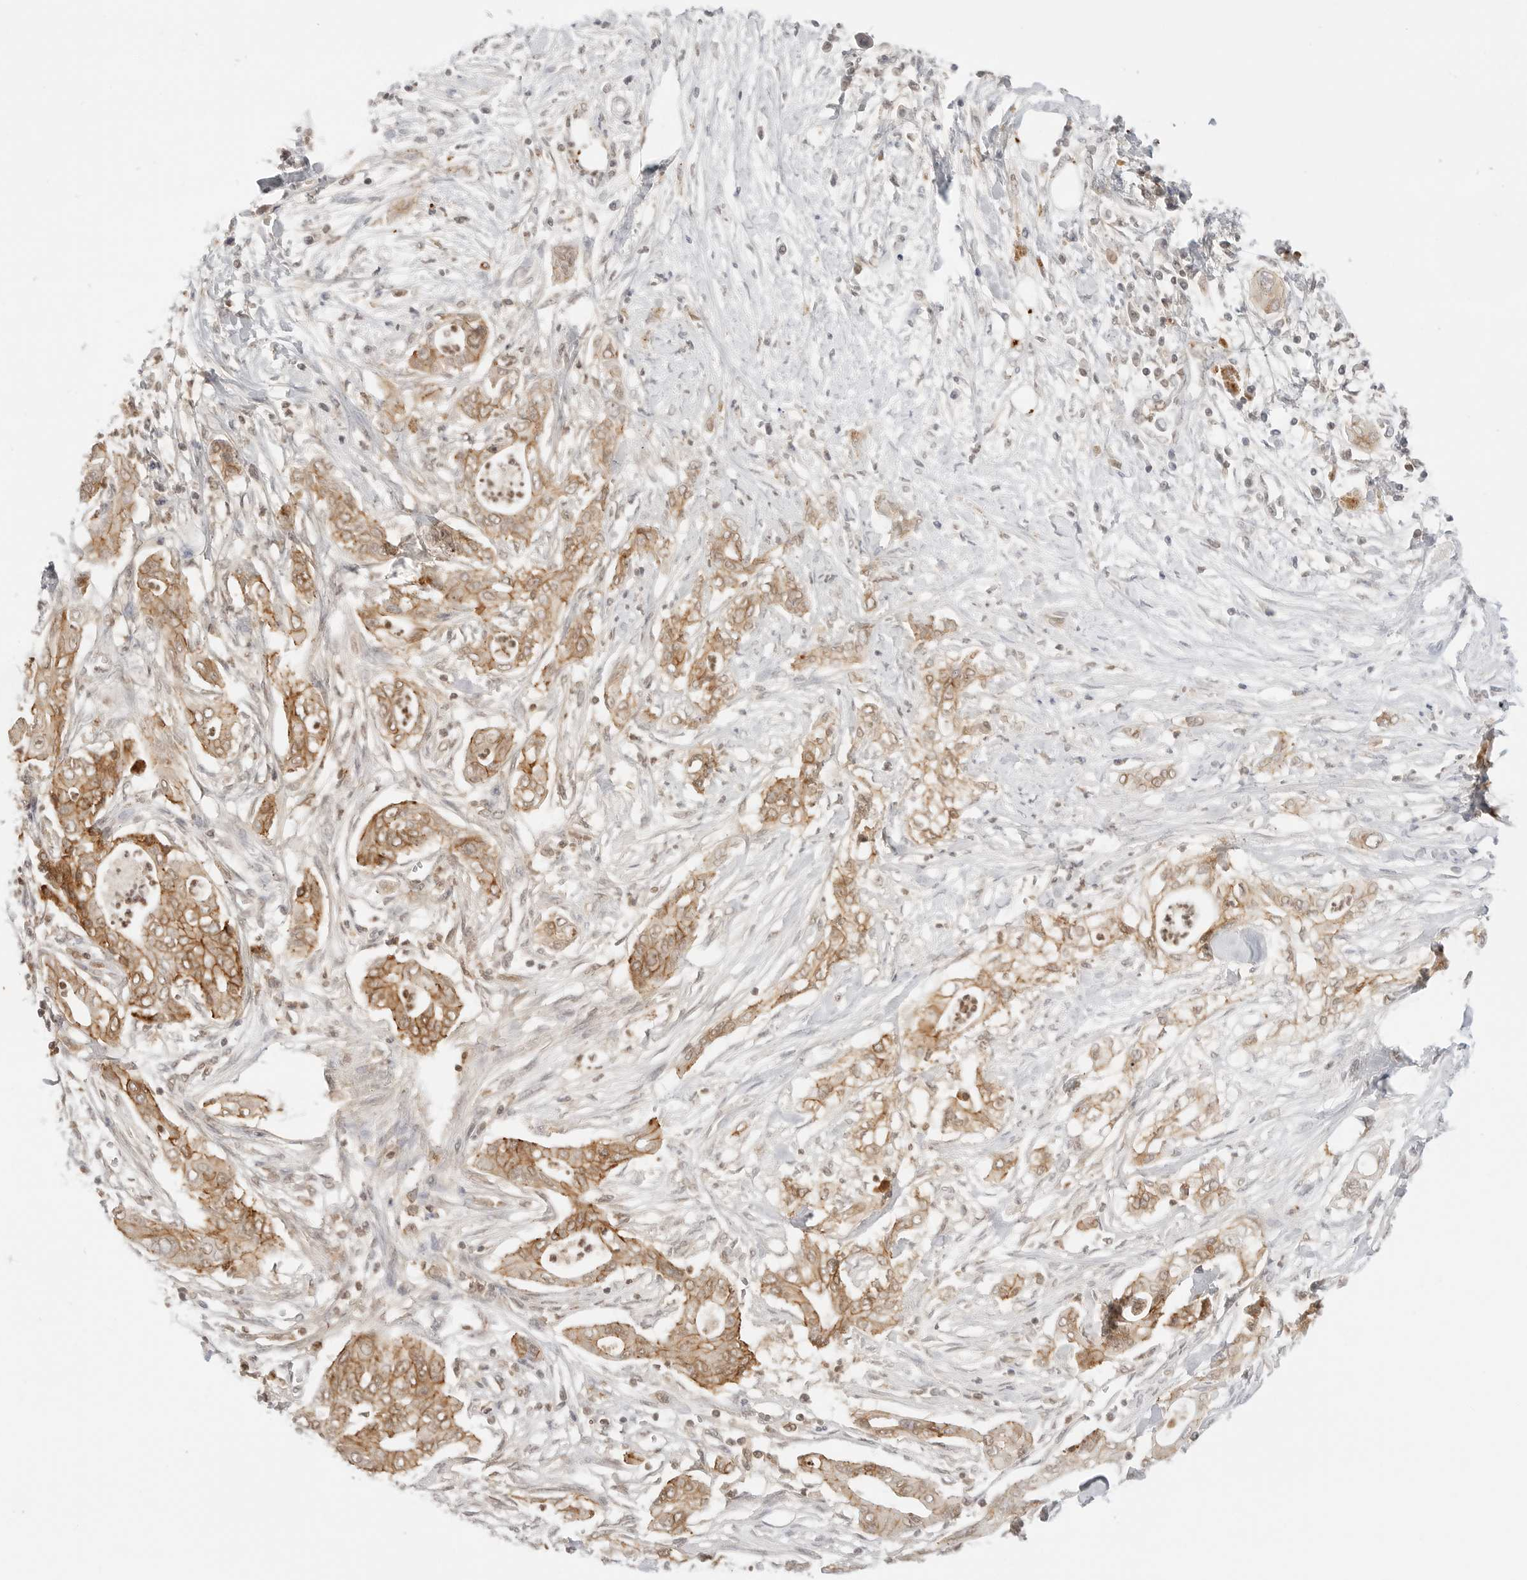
{"staining": {"intensity": "moderate", "quantity": ">75%", "location": "cytoplasmic/membranous"}, "tissue": "pancreatic cancer", "cell_type": "Tumor cells", "image_type": "cancer", "snomed": [{"axis": "morphology", "description": "Adenocarcinoma, NOS"}, {"axis": "topography", "description": "Pancreas"}], "caption": "An immunohistochemistry (IHC) micrograph of neoplastic tissue is shown. Protein staining in brown highlights moderate cytoplasmic/membranous positivity in pancreatic cancer within tumor cells.", "gene": "EPHA1", "patient": {"sex": "male", "age": 58}}